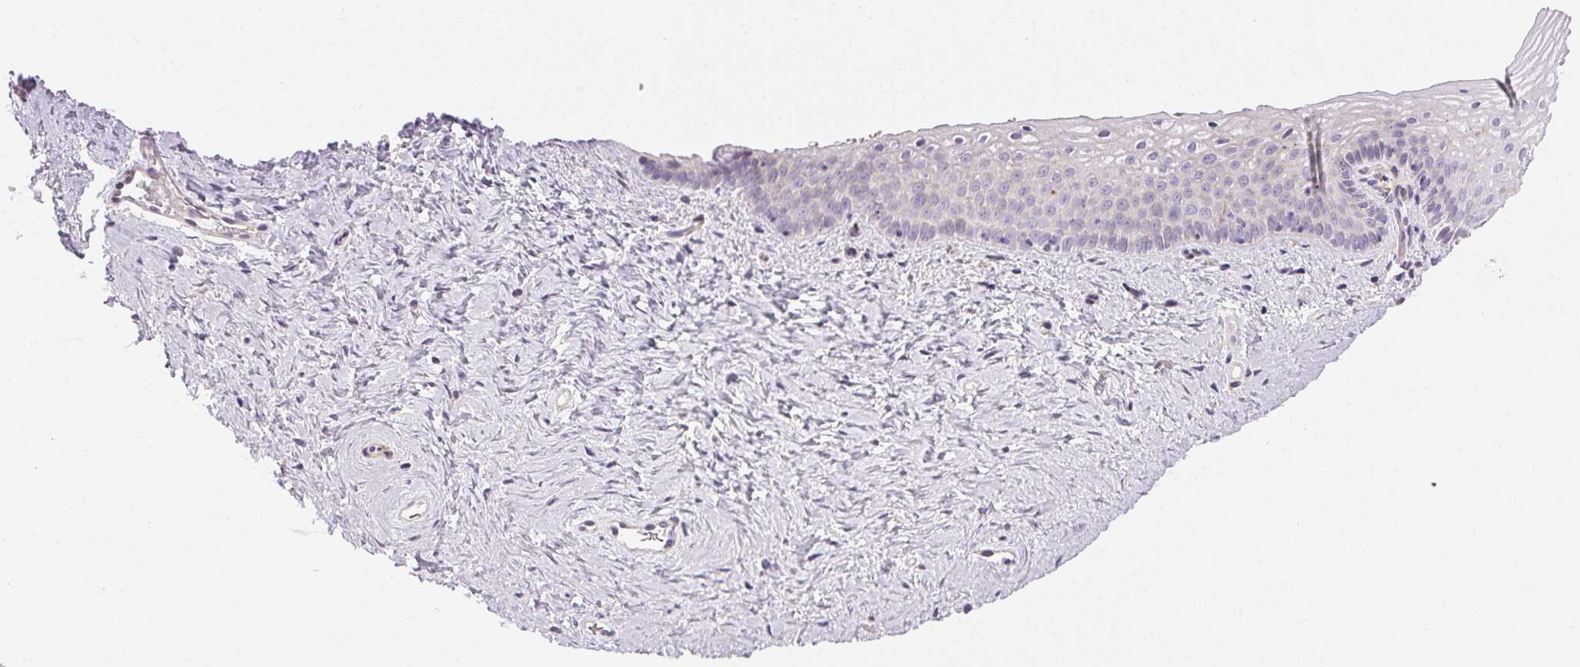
{"staining": {"intensity": "weak", "quantity": "<25%", "location": "nuclear"}, "tissue": "vagina", "cell_type": "Squamous epithelial cells", "image_type": "normal", "snomed": [{"axis": "morphology", "description": "Normal tissue, NOS"}, {"axis": "topography", "description": "Vagina"}], "caption": "Benign vagina was stained to show a protein in brown. There is no significant staining in squamous epithelial cells. Brightfield microscopy of immunohistochemistry (IHC) stained with DAB (brown) and hematoxylin (blue), captured at high magnification.", "gene": "RPGRIP1", "patient": {"sex": "female", "age": 45}}